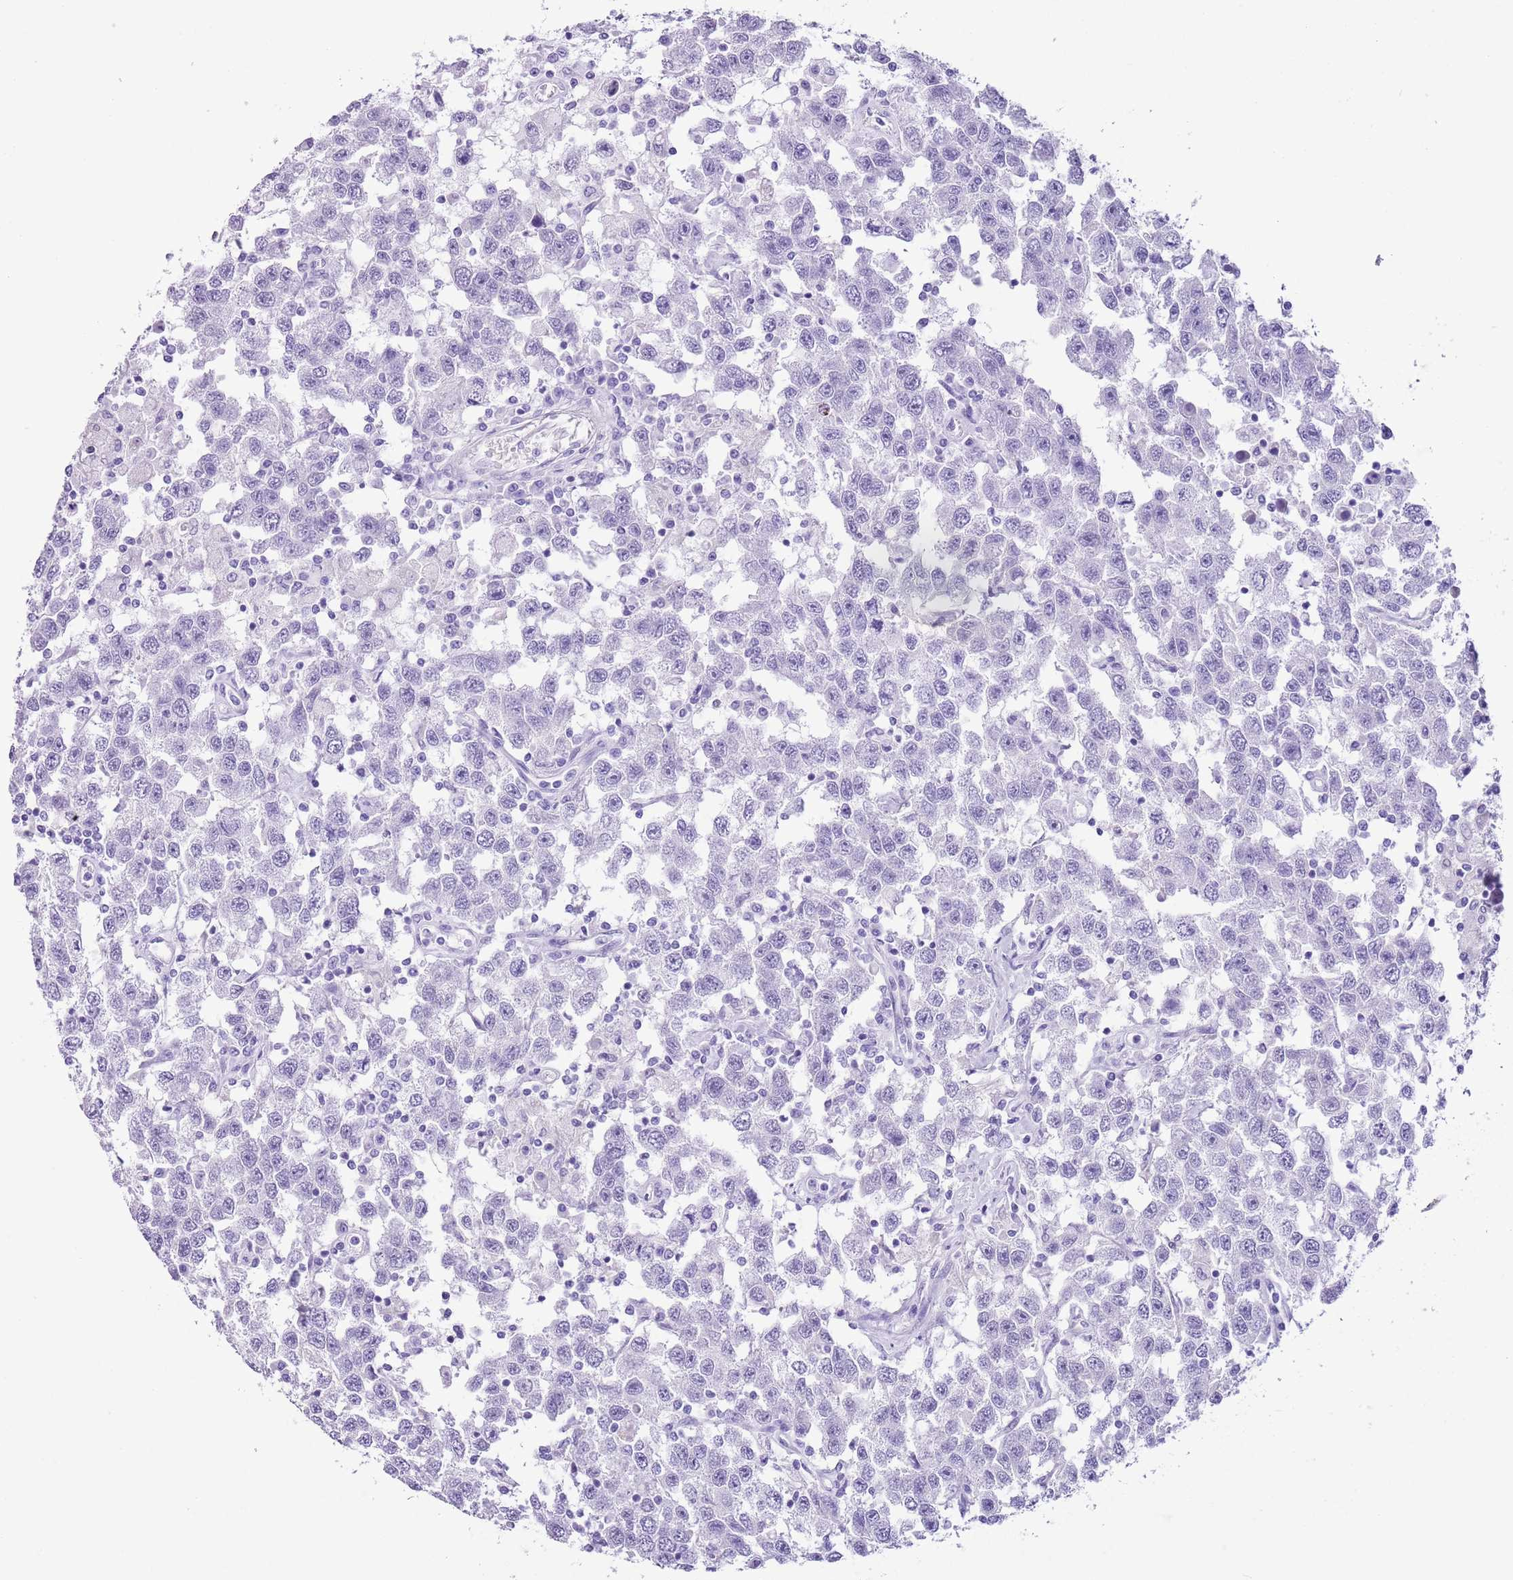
{"staining": {"intensity": "negative", "quantity": "none", "location": "none"}, "tissue": "testis cancer", "cell_type": "Tumor cells", "image_type": "cancer", "snomed": [{"axis": "morphology", "description": "Seminoma, NOS"}, {"axis": "topography", "description": "Testis"}], "caption": "Protein analysis of testis cancer (seminoma) reveals no significant positivity in tumor cells.", "gene": "SLC7A14", "patient": {"sex": "male", "age": 41}}